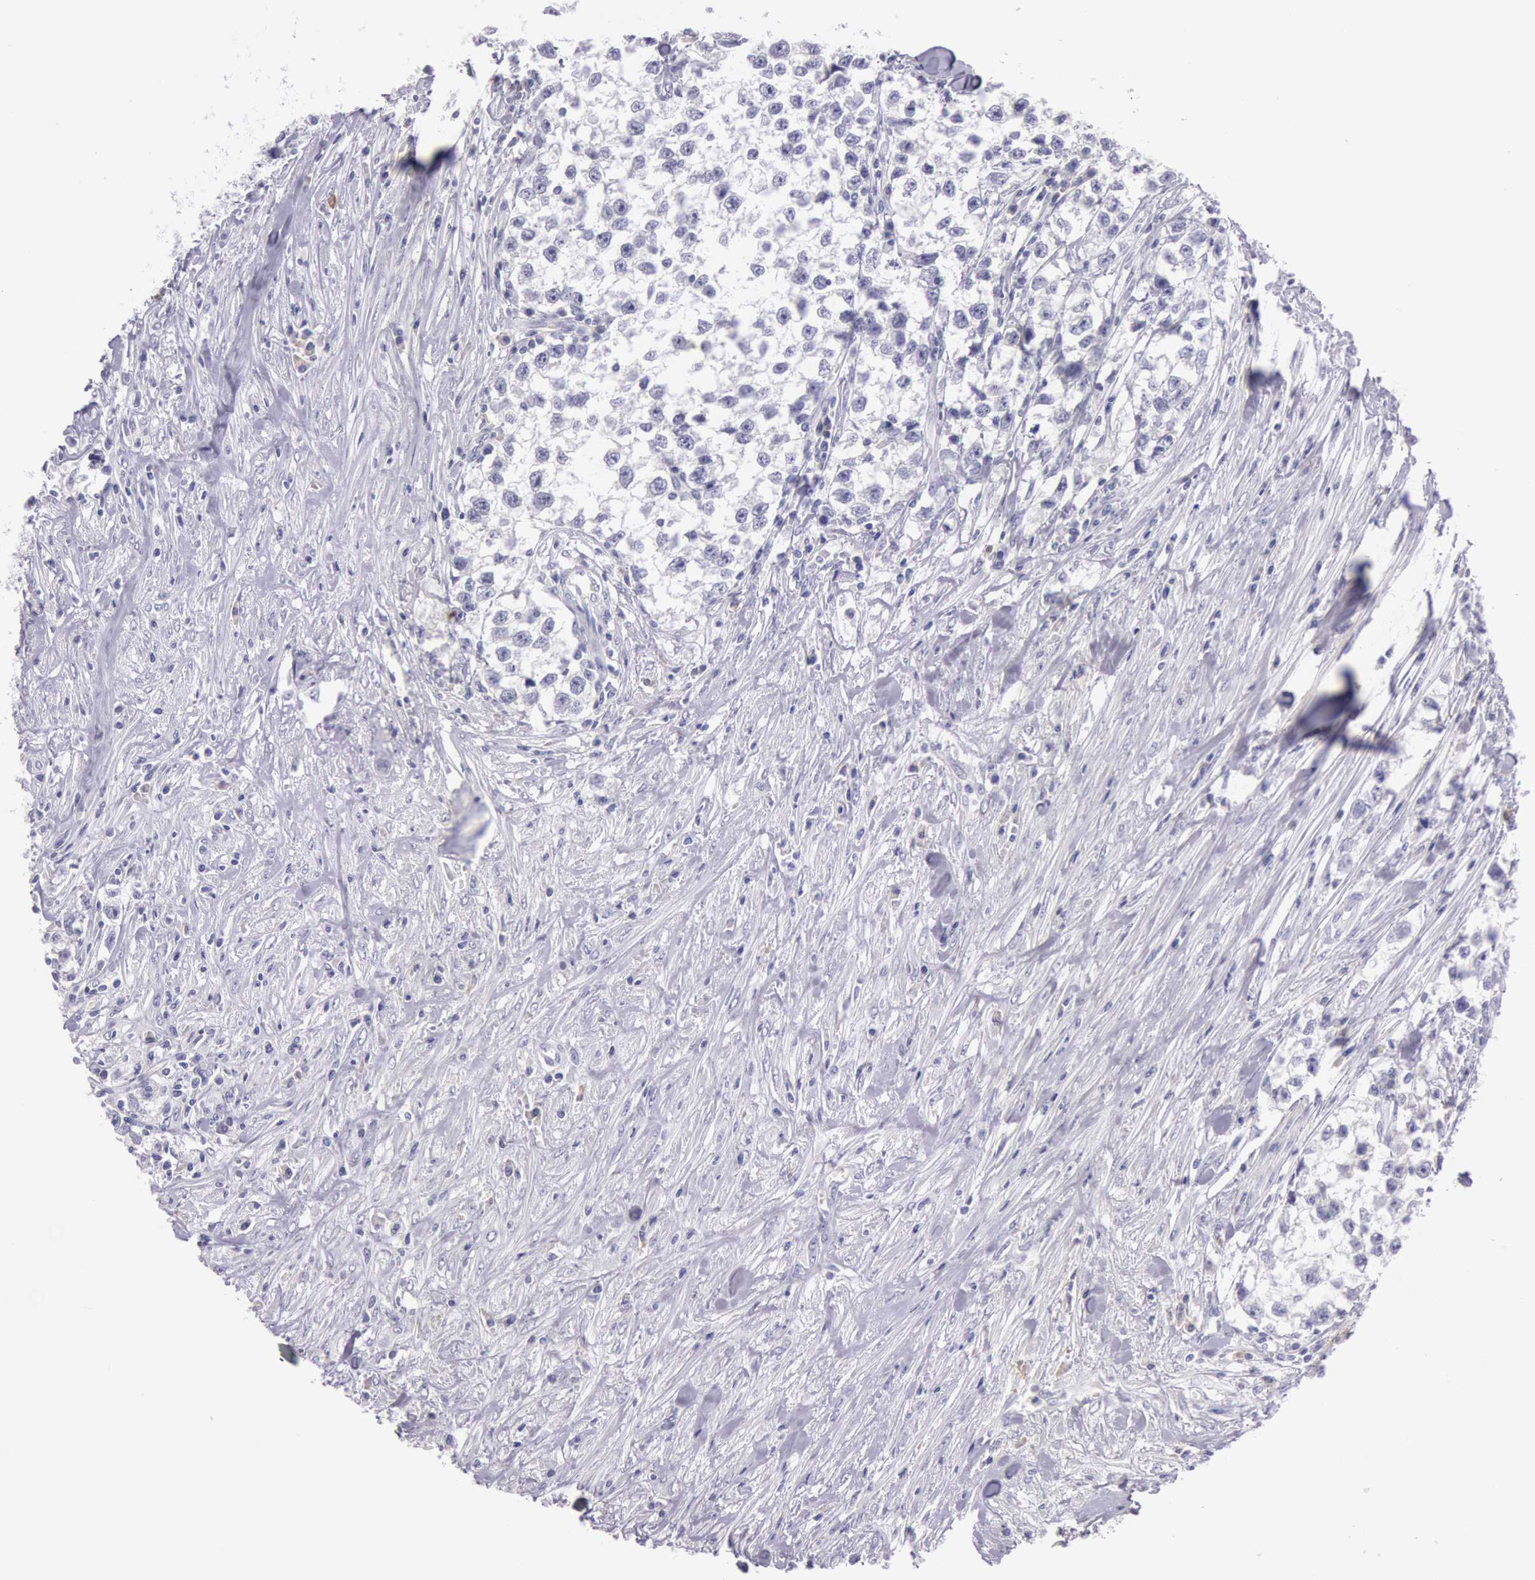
{"staining": {"intensity": "negative", "quantity": "none", "location": "none"}, "tissue": "testis cancer", "cell_type": "Tumor cells", "image_type": "cancer", "snomed": [{"axis": "morphology", "description": "Seminoma, NOS"}, {"axis": "morphology", "description": "Carcinoma, Embryonal, NOS"}, {"axis": "topography", "description": "Testis"}], "caption": "Immunohistochemical staining of testis cancer (seminoma) exhibits no significant positivity in tumor cells.", "gene": "EGFR", "patient": {"sex": "male", "age": 30}}